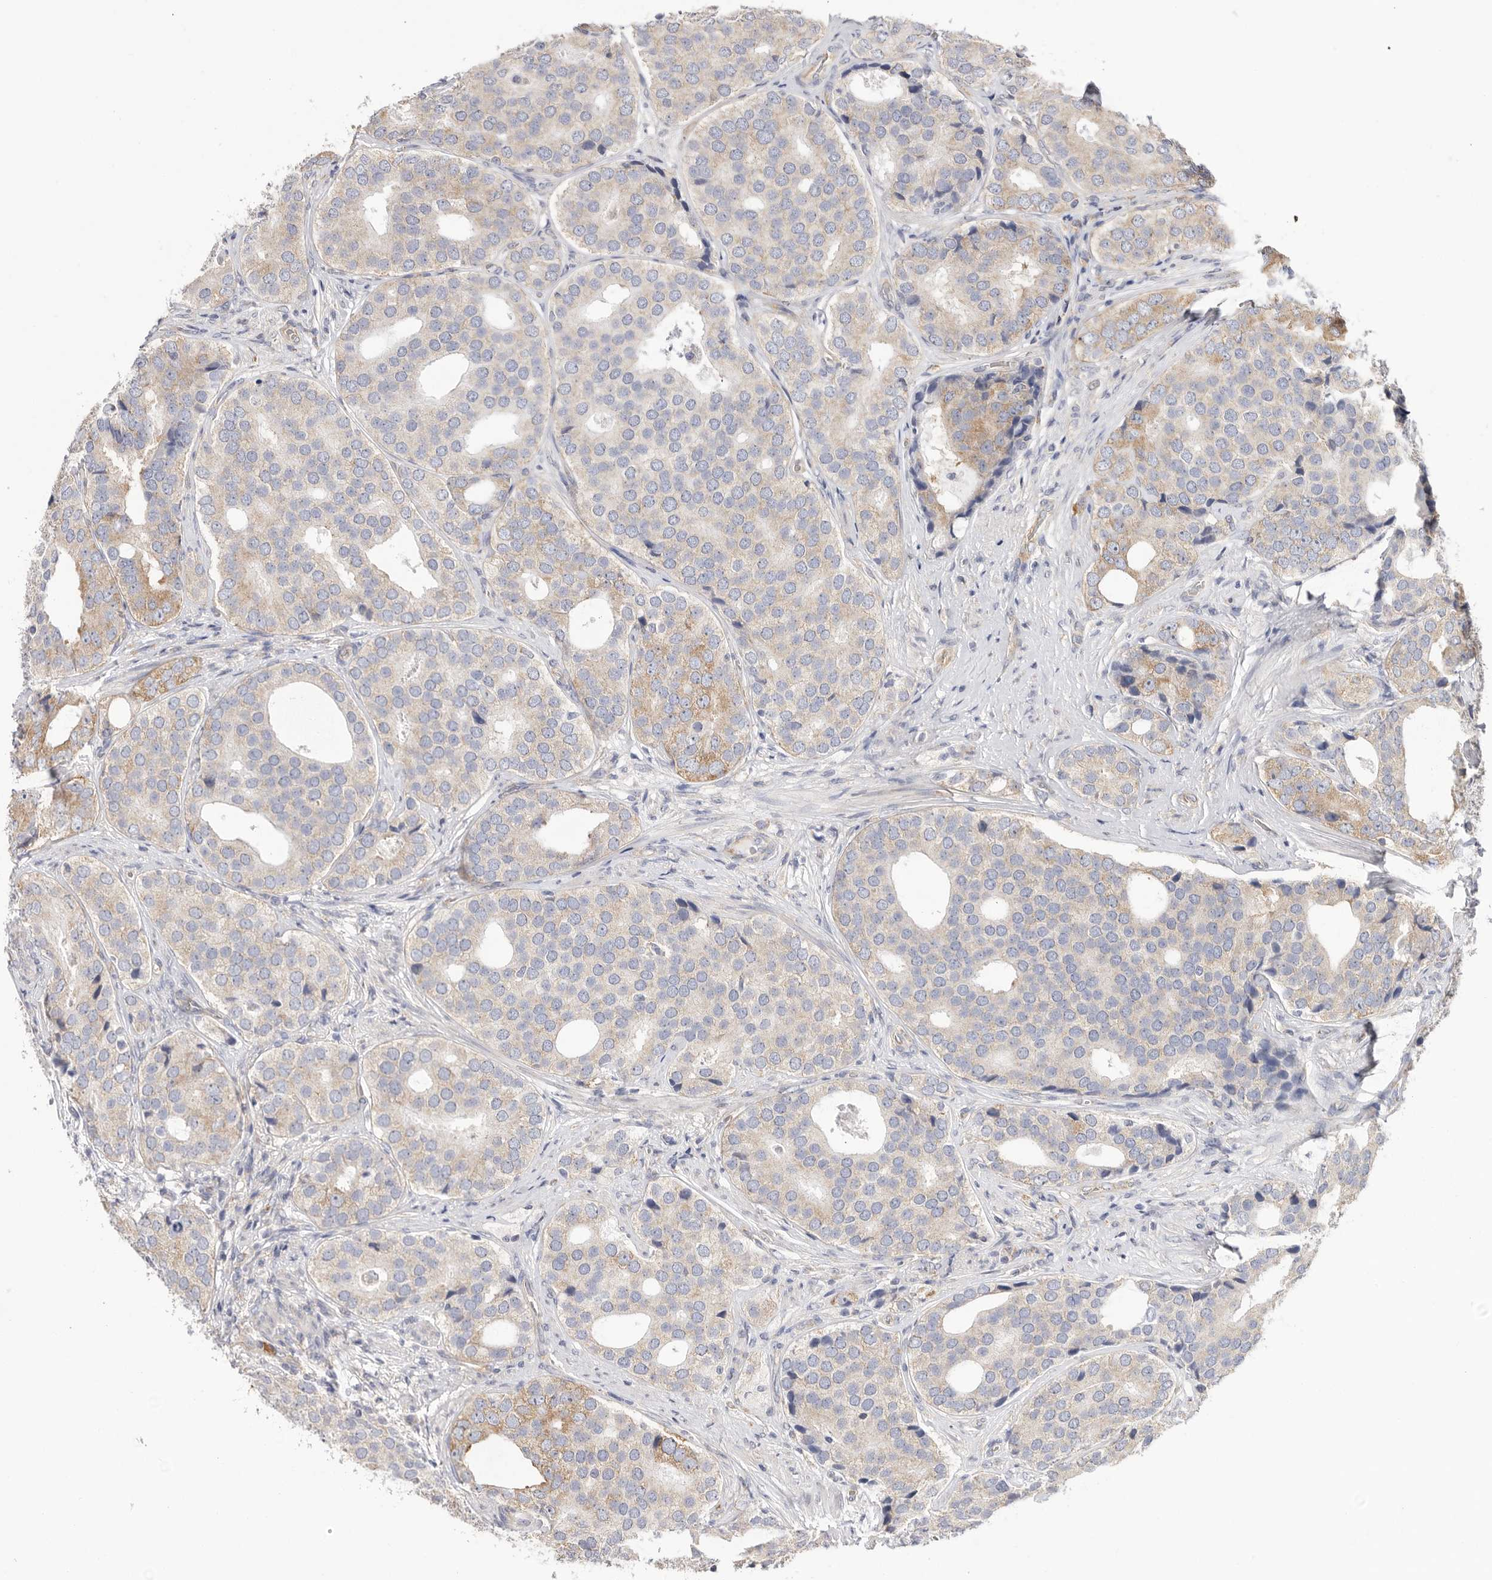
{"staining": {"intensity": "moderate", "quantity": "25%-75%", "location": "cytoplasmic/membranous"}, "tissue": "prostate cancer", "cell_type": "Tumor cells", "image_type": "cancer", "snomed": [{"axis": "morphology", "description": "Adenocarcinoma, High grade"}, {"axis": "topography", "description": "Prostate"}], "caption": "Moderate cytoplasmic/membranous expression for a protein is seen in approximately 25%-75% of tumor cells of prostate high-grade adenocarcinoma using immunohistochemistry.", "gene": "SERBP1", "patient": {"sex": "male", "age": 56}}